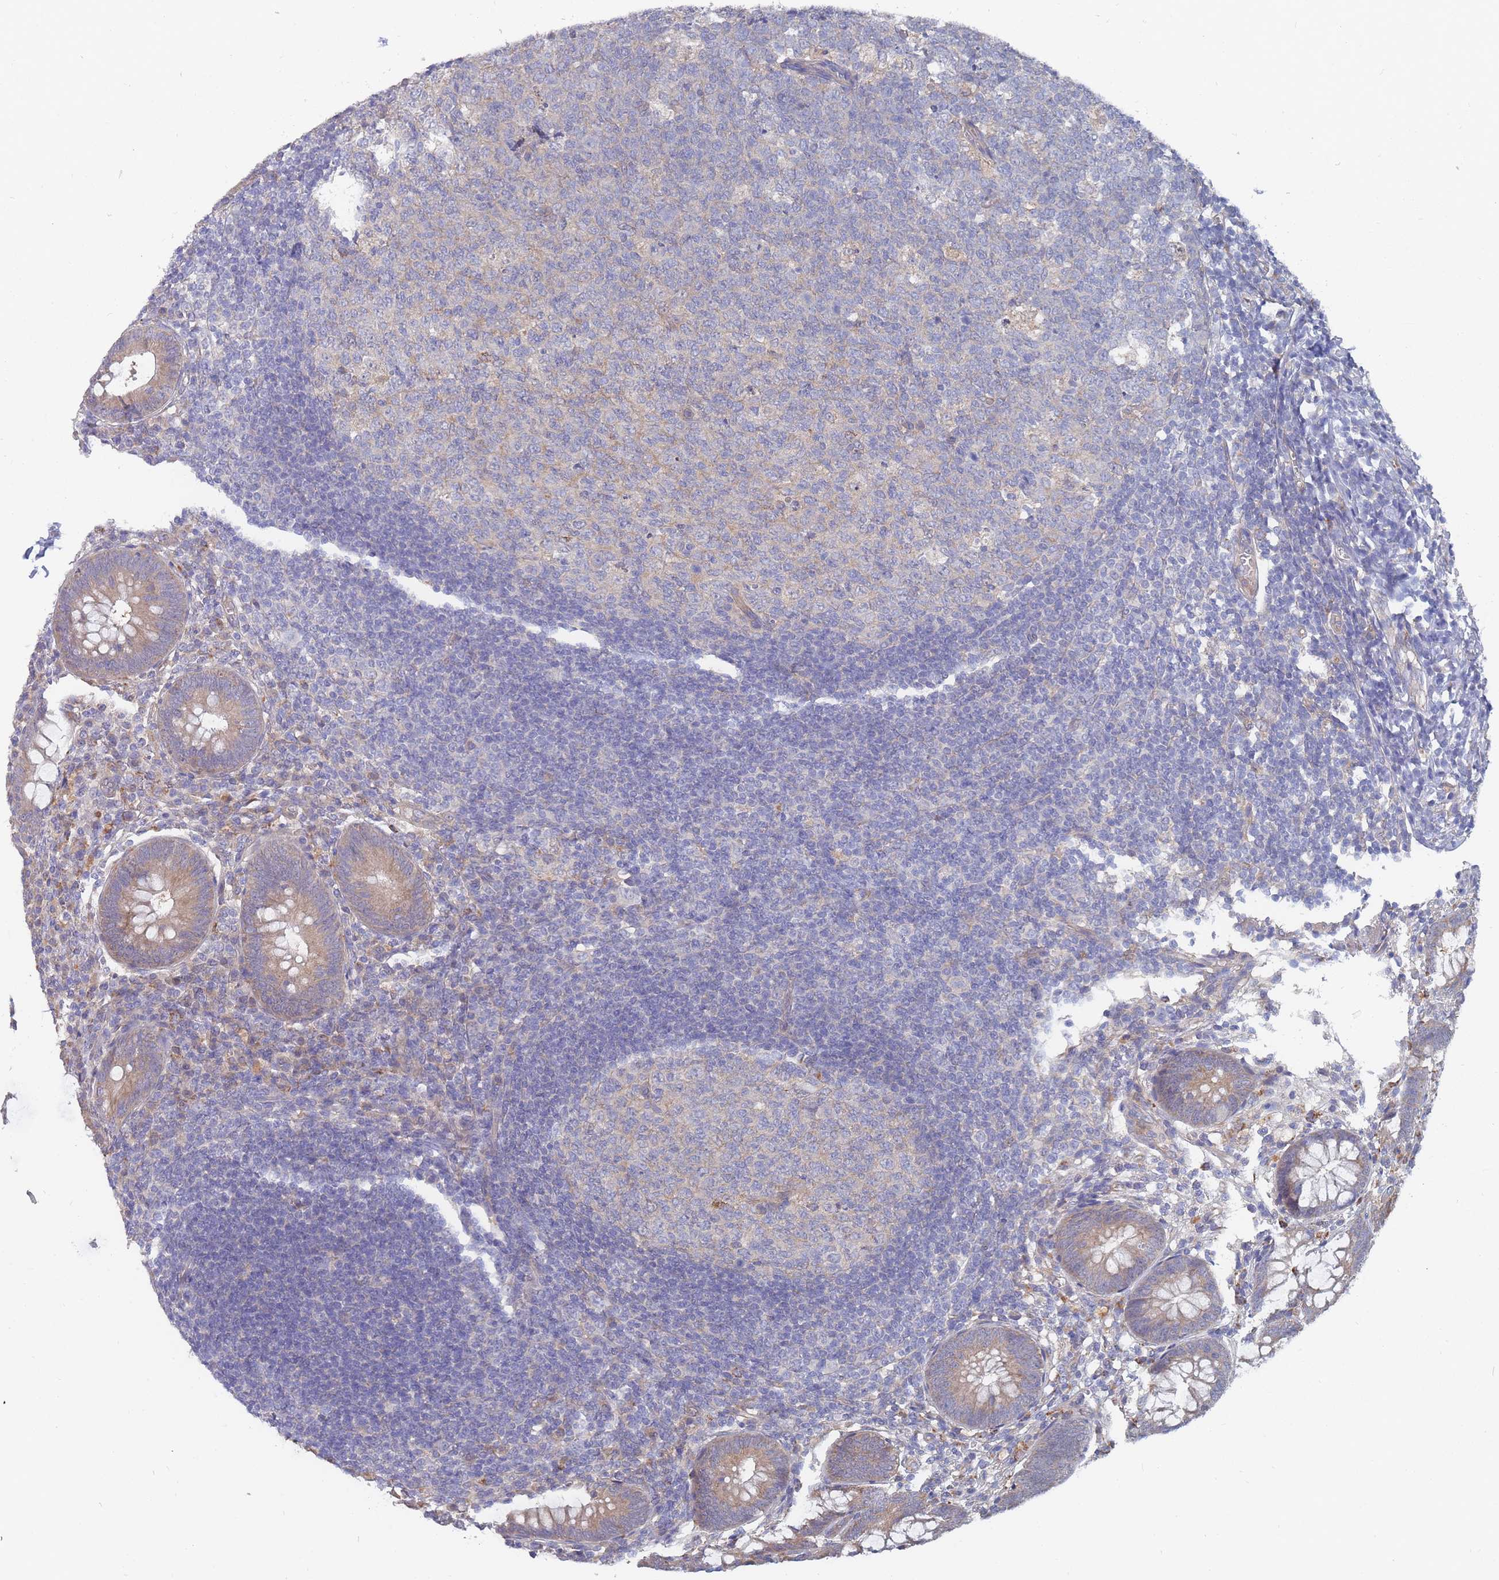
{"staining": {"intensity": "moderate", "quantity": ">75%", "location": "cytoplasmic/membranous"}, "tissue": "appendix", "cell_type": "Glandular cells", "image_type": "normal", "snomed": [{"axis": "morphology", "description": "Normal tissue, NOS"}, {"axis": "topography", "description": "Appendix"}], "caption": "Protein staining of normal appendix shows moderate cytoplasmic/membranous positivity in approximately >75% of glandular cells. The staining is performed using DAB brown chromogen to label protein expression. The nuclei are counter-stained blue using hematoxylin.", "gene": "NUB1", "patient": {"sex": "male", "age": 56}}